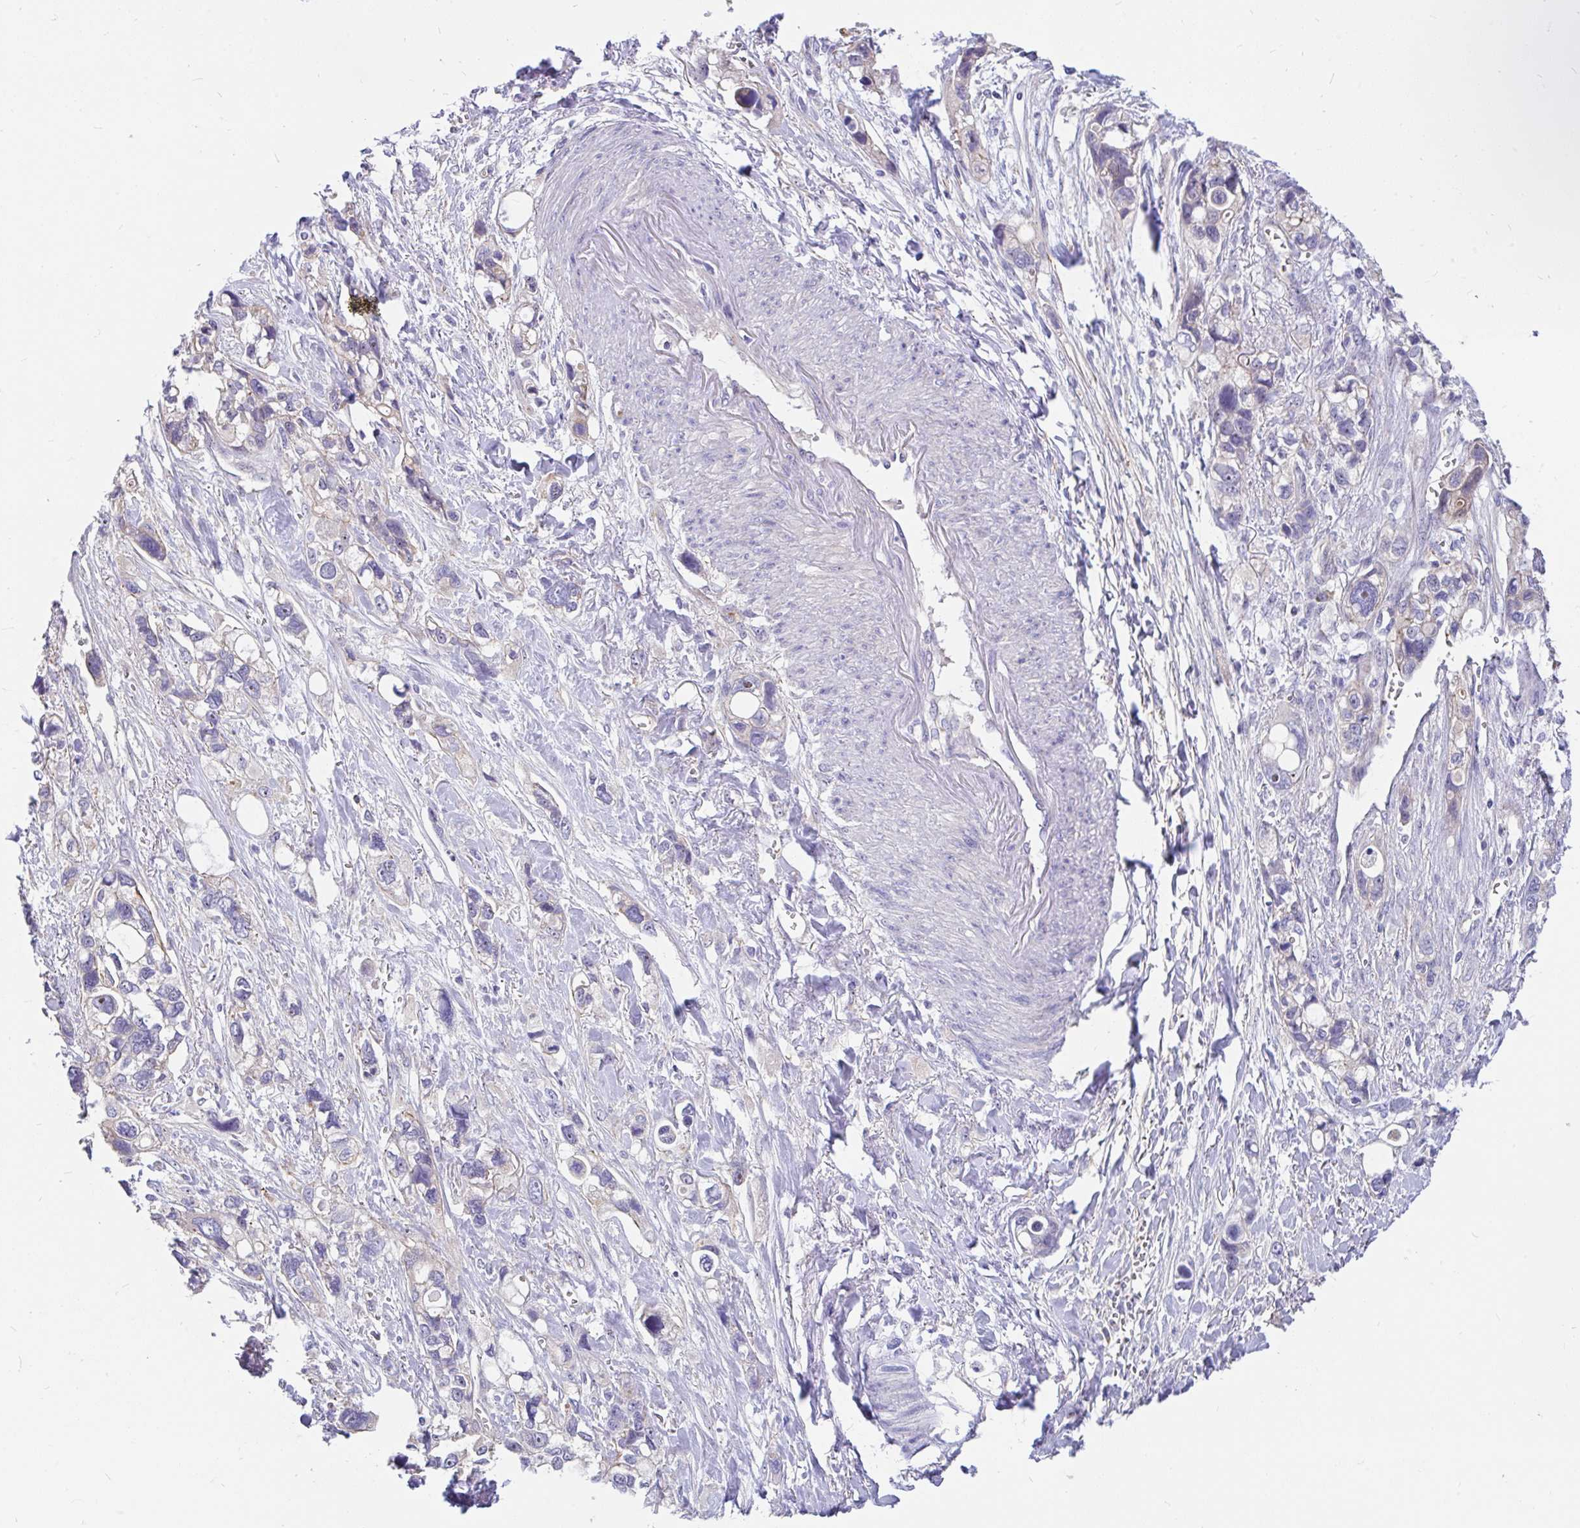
{"staining": {"intensity": "moderate", "quantity": "<25%", "location": "cytoplasmic/membranous"}, "tissue": "stomach cancer", "cell_type": "Tumor cells", "image_type": "cancer", "snomed": [{"axis": "morphology", "description": "Adenocarcinoma, NOS"}, {"axis": "topography", "description": "Stomach, upper"}], "caption": "IHC image of stomach adenocarcinoma stained for a protein (brown), which reveals low levels of moderate cytoplasmic/membranous expression in about <25% of tumor cells.", "gene": "LRRC26", "patient": {"sex": "female", "age": 81}}